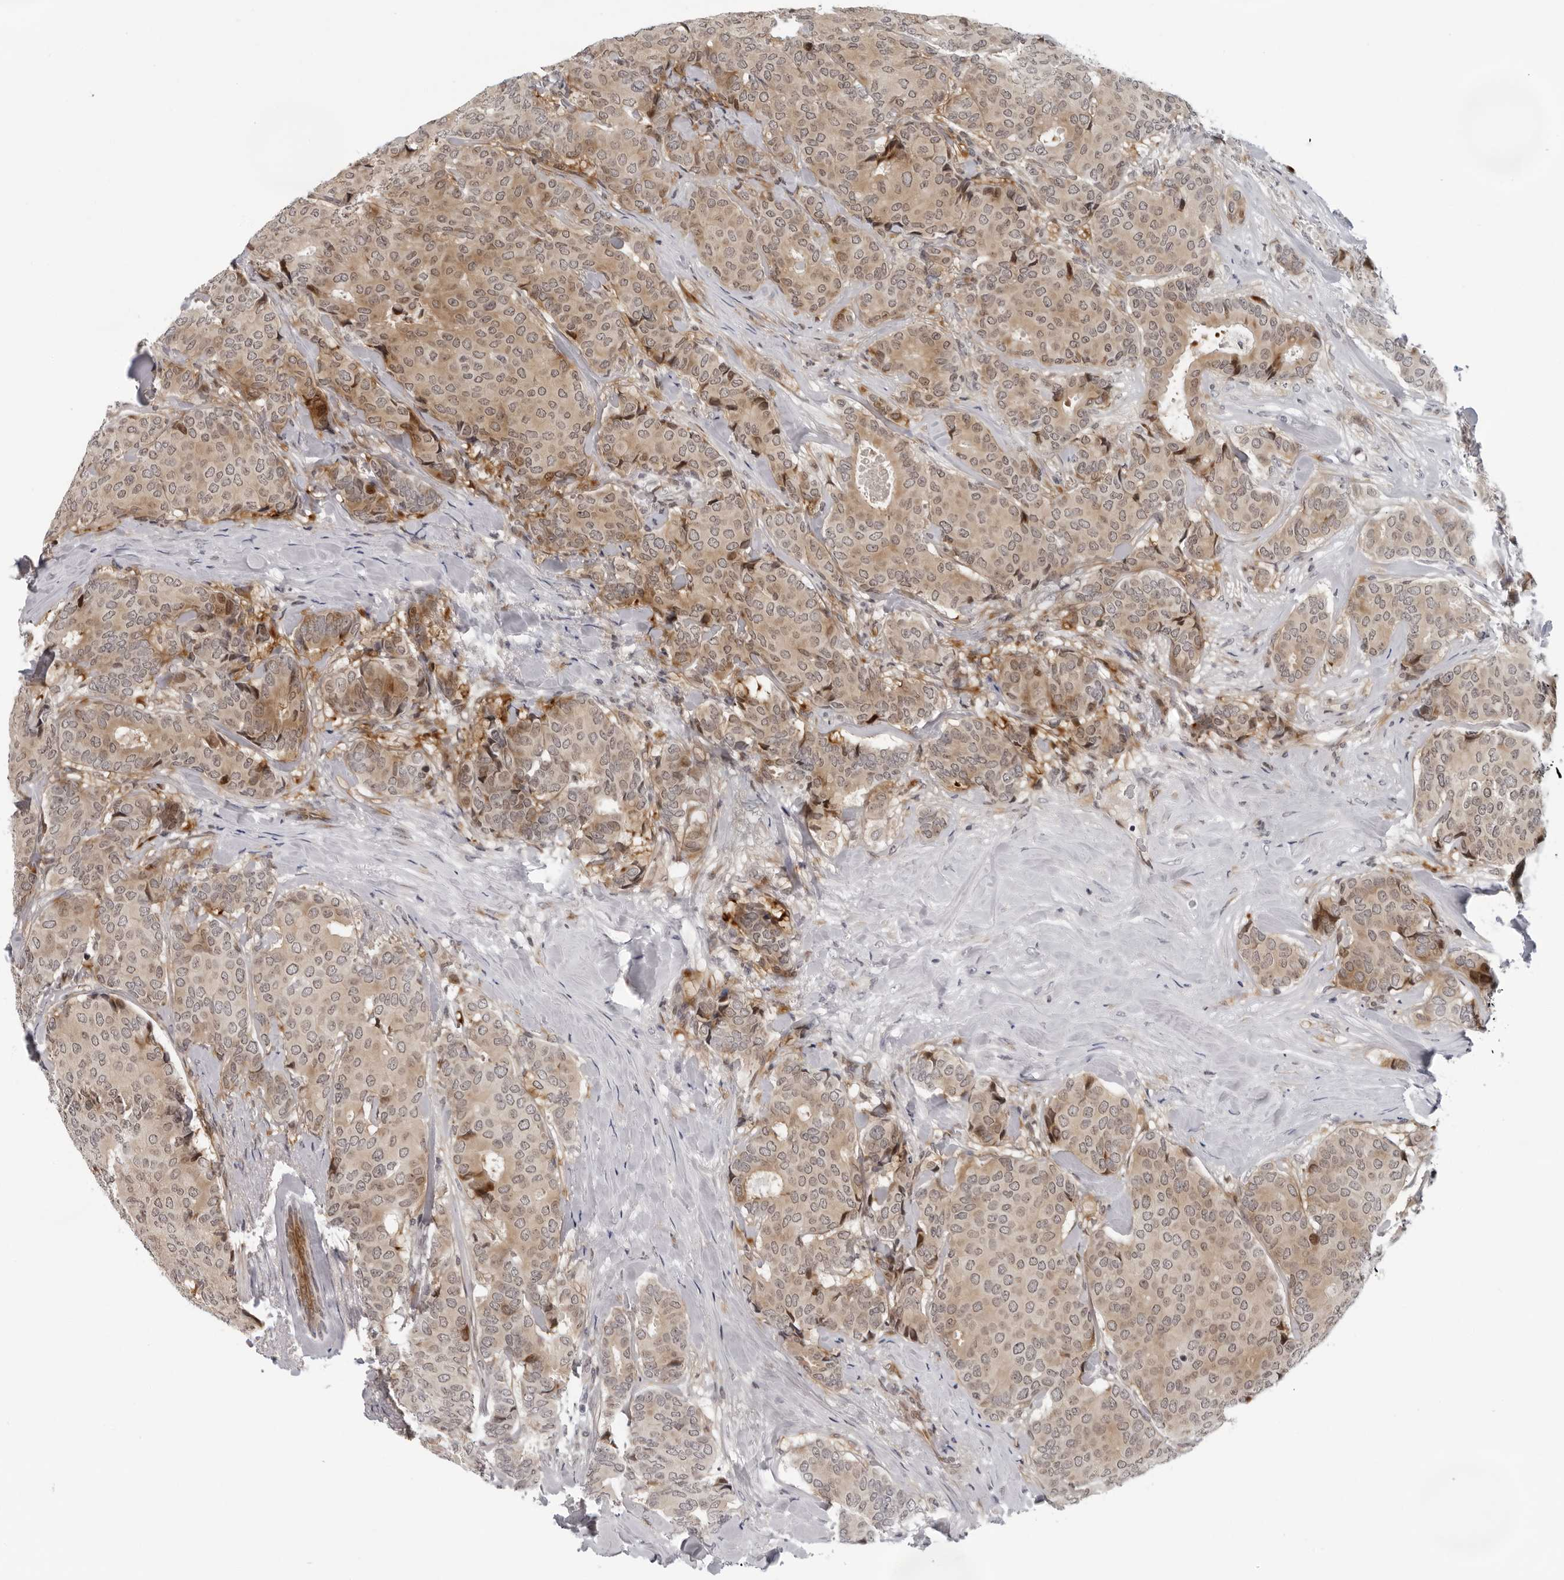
{"staining": {"intensity": "weak", "quantity": ">75%", "location": "cytoplasmic/membranous,nuclear"}, "tissue": "breast cancer", "cell_type": "Tumor cells", "image_type": "cancer", "snomed": [{"axis": "morphology", "description": "Duct carcinoma"}, {"axis": "topography", "description": "Breast"}], "caption": "This is an image of immunohistochemistry (IHC) staining of breast infiltrating ductal carcinoma, which shows weak positivity in the cytoplasmic/membranous and nuclear of tumor cells.", "gene": "PIP4K2C", "patient": {"sex": "female", "age": 75}}